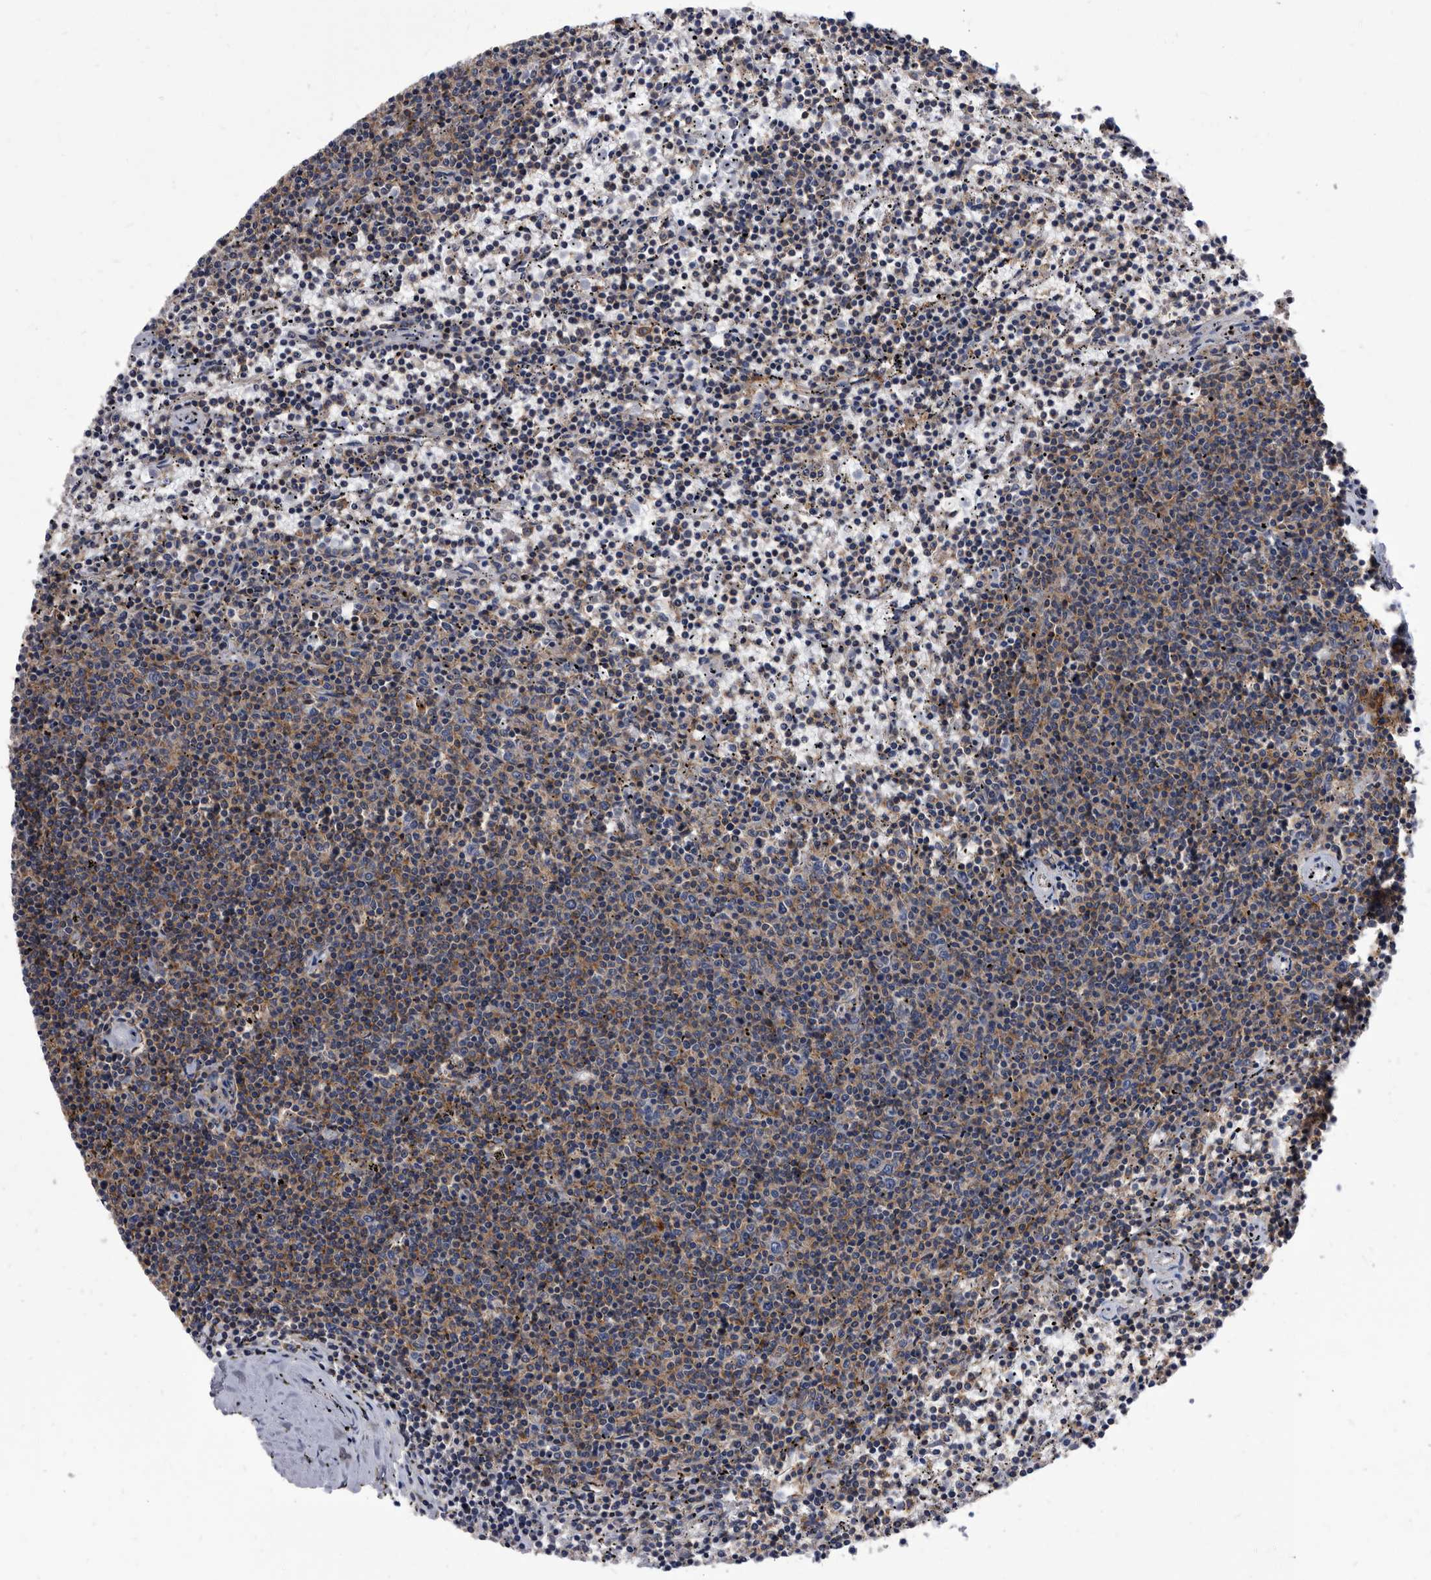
{"staining": {"intensity": "weak", "quantity": "<25%", "location": "cytoplasmic/membranous"}, "tissue": "lymphoma", "cell_type": "Tumor cells", "image_type": "cancer", "snomed": [{"axis": "morphology", "description": "Malignant lymphoma, non-Hodgkin's type, Low grade"}, {"axis": "topography", "description": "Spleen"}], "caption": "There is no significant positivity in tumor cells of lymphoma. Nuclei are stained in blue.", "gene": "DTNBP1", "patient": {"sex": "female", "age": 50}}